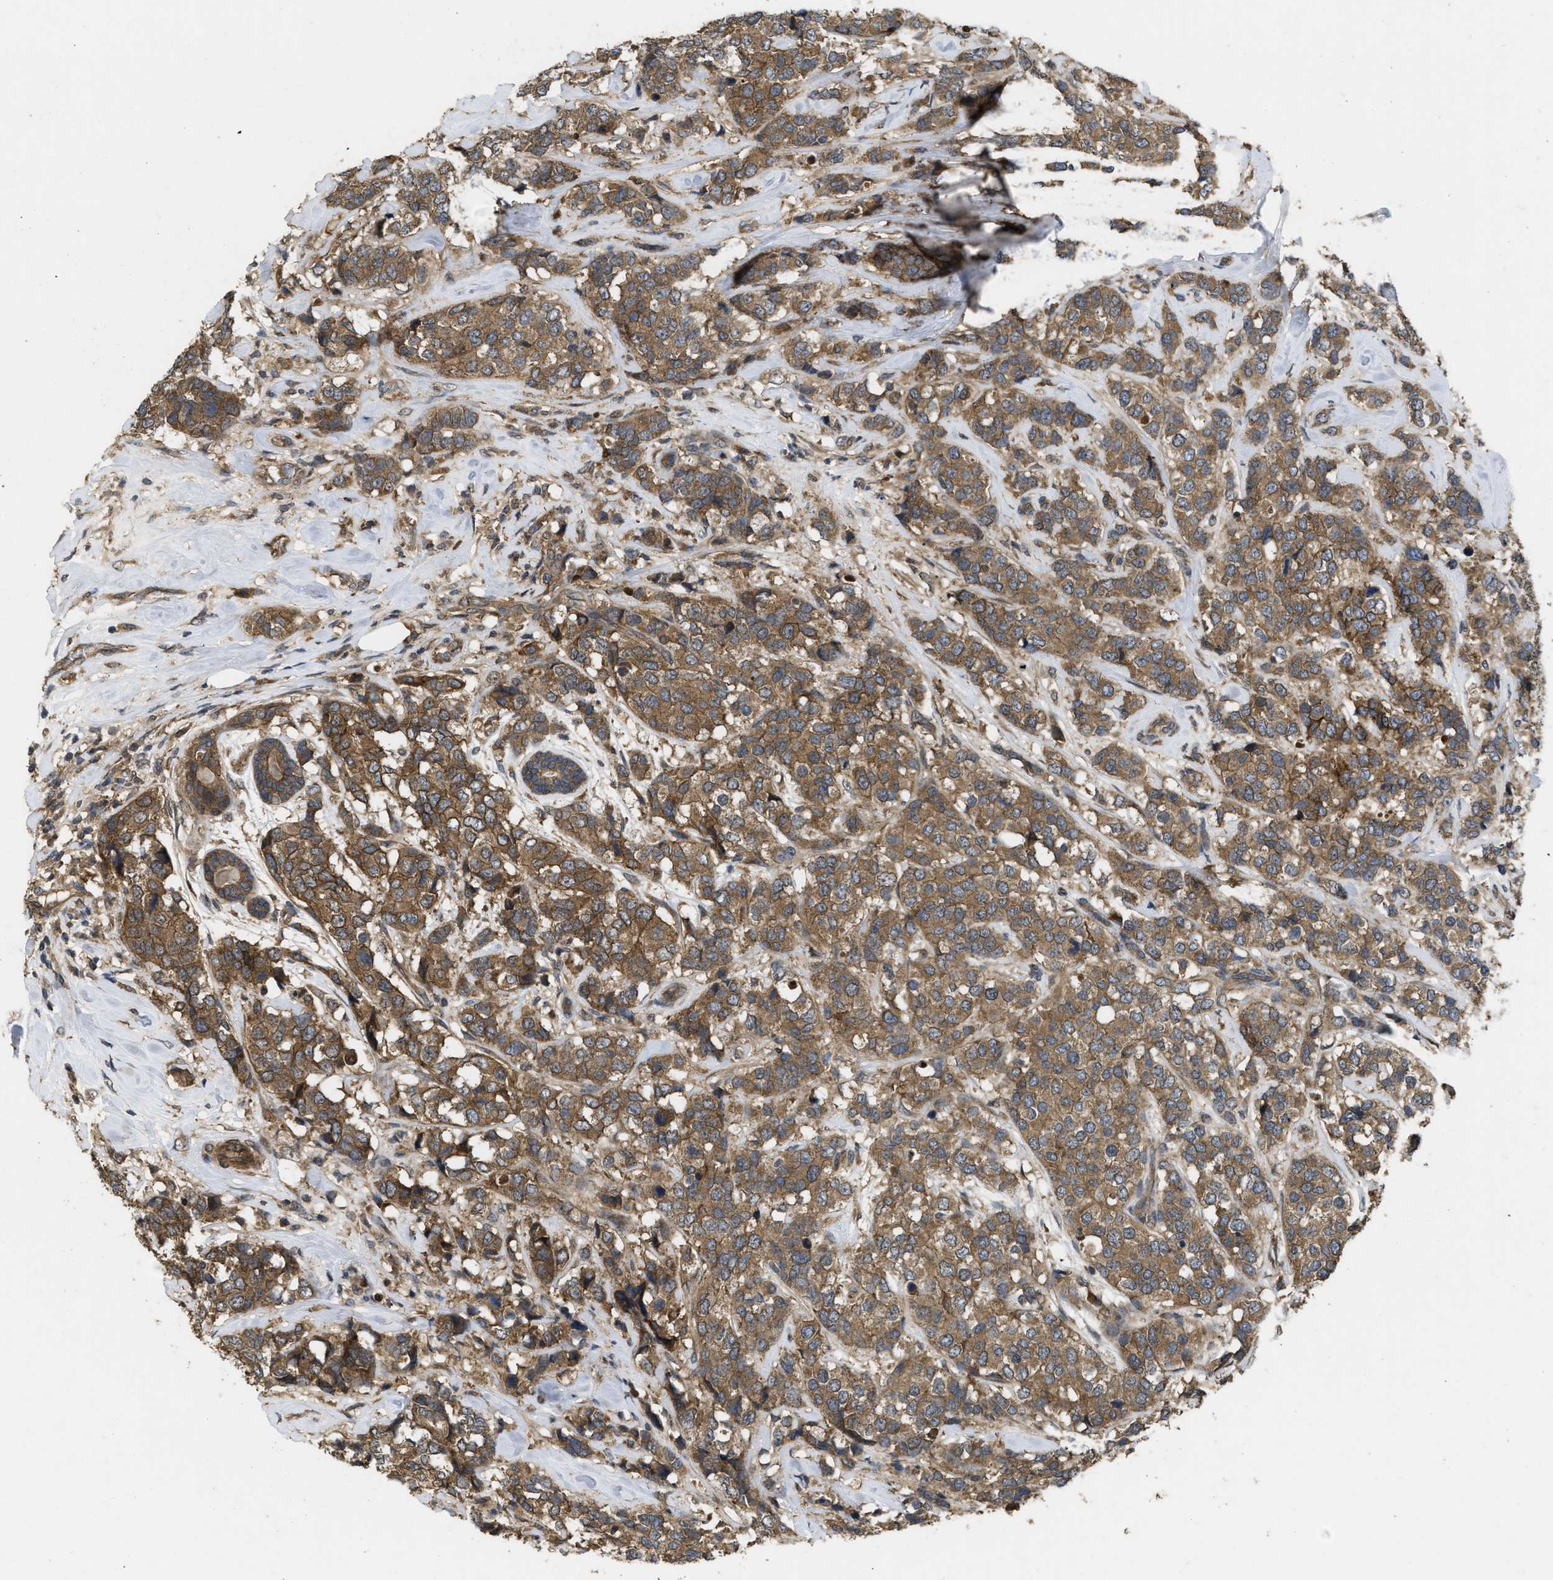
{"staining": {"intensity": "moderate", "quantity": ">75%", "location": "cytoplasmic/membranous"}, "tissue": "breast cancer", "cell_type": "Tumor cells", "image_type": "cancer", "snomed": [{"axis": "morphology", "description": "Lobular carcinoma"}, {"axis": "topography", "description": "Breast"}], "caption": "The histopathology image displays a brown stain indicating the presence of a protein in the cytoplasmic/membranous of tumor cells in breast cancer. The staining was performed using DAB (3,3'-diaminobenzidine) to visualize the protein expression in brown, while the nuclei were stained in blue with hematoxylin (Magnification: 20x).", "gene": "FZD6", "patient": {"sex": "female", "age": 59}}